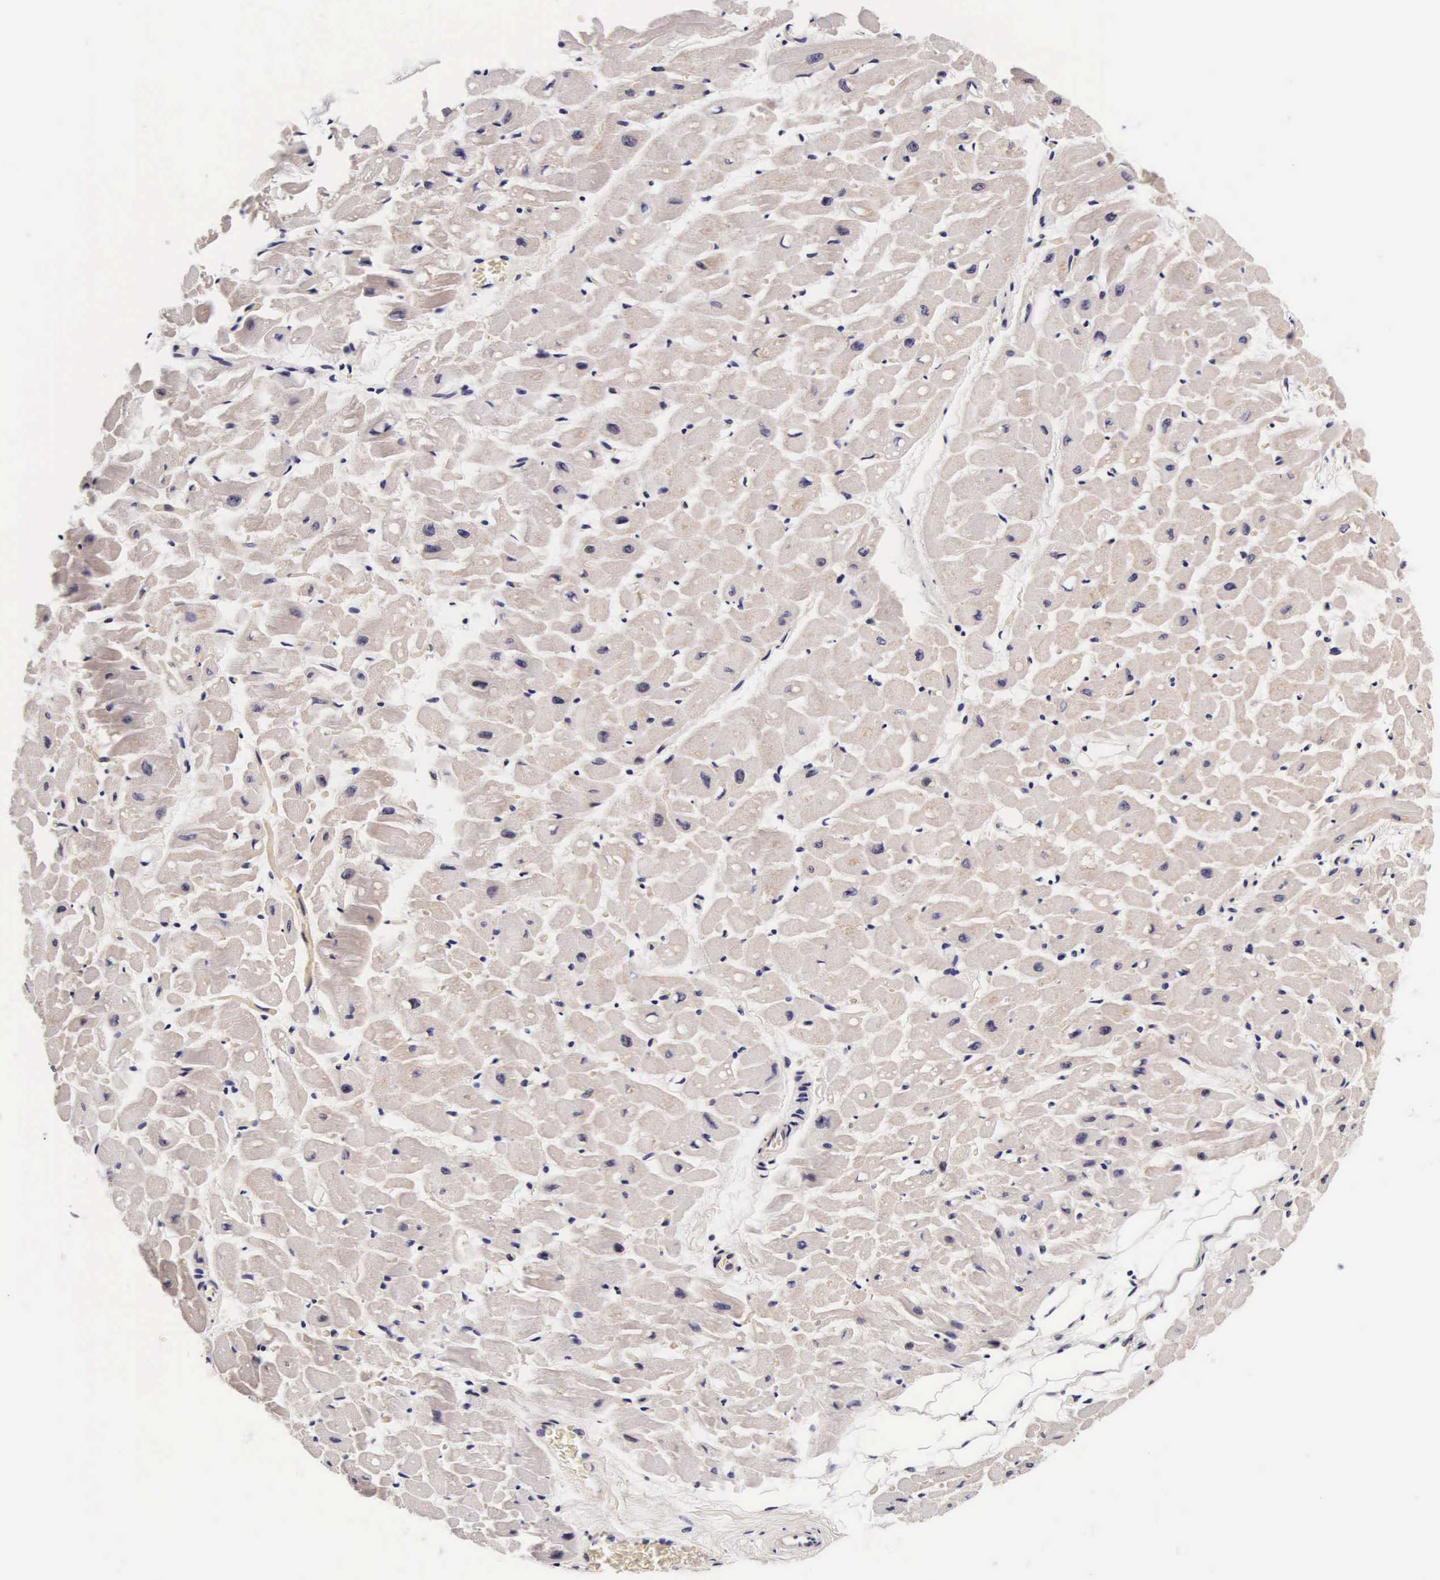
{"staining": {"intensity": "weak", "quantity": "25%-75%", "location": "cytoplasmic/membranous"}, "tissue": "heart muscle", "cell_type": "Cardiomyocytes", "image_type": "normal", "snomed": [{"axis": "morphology", "description": "Normal tissue, NOS"}, {"axis": "topography", "description": "Heart"}], "caption": "IHC of benign heart muscle reveals low levels of weak cytoplasmic/membranous positivity in about 25%-75% of cardiomyocytes.", "gene": "PHETA2", "patient": {"sex": "male", "age": 45}}